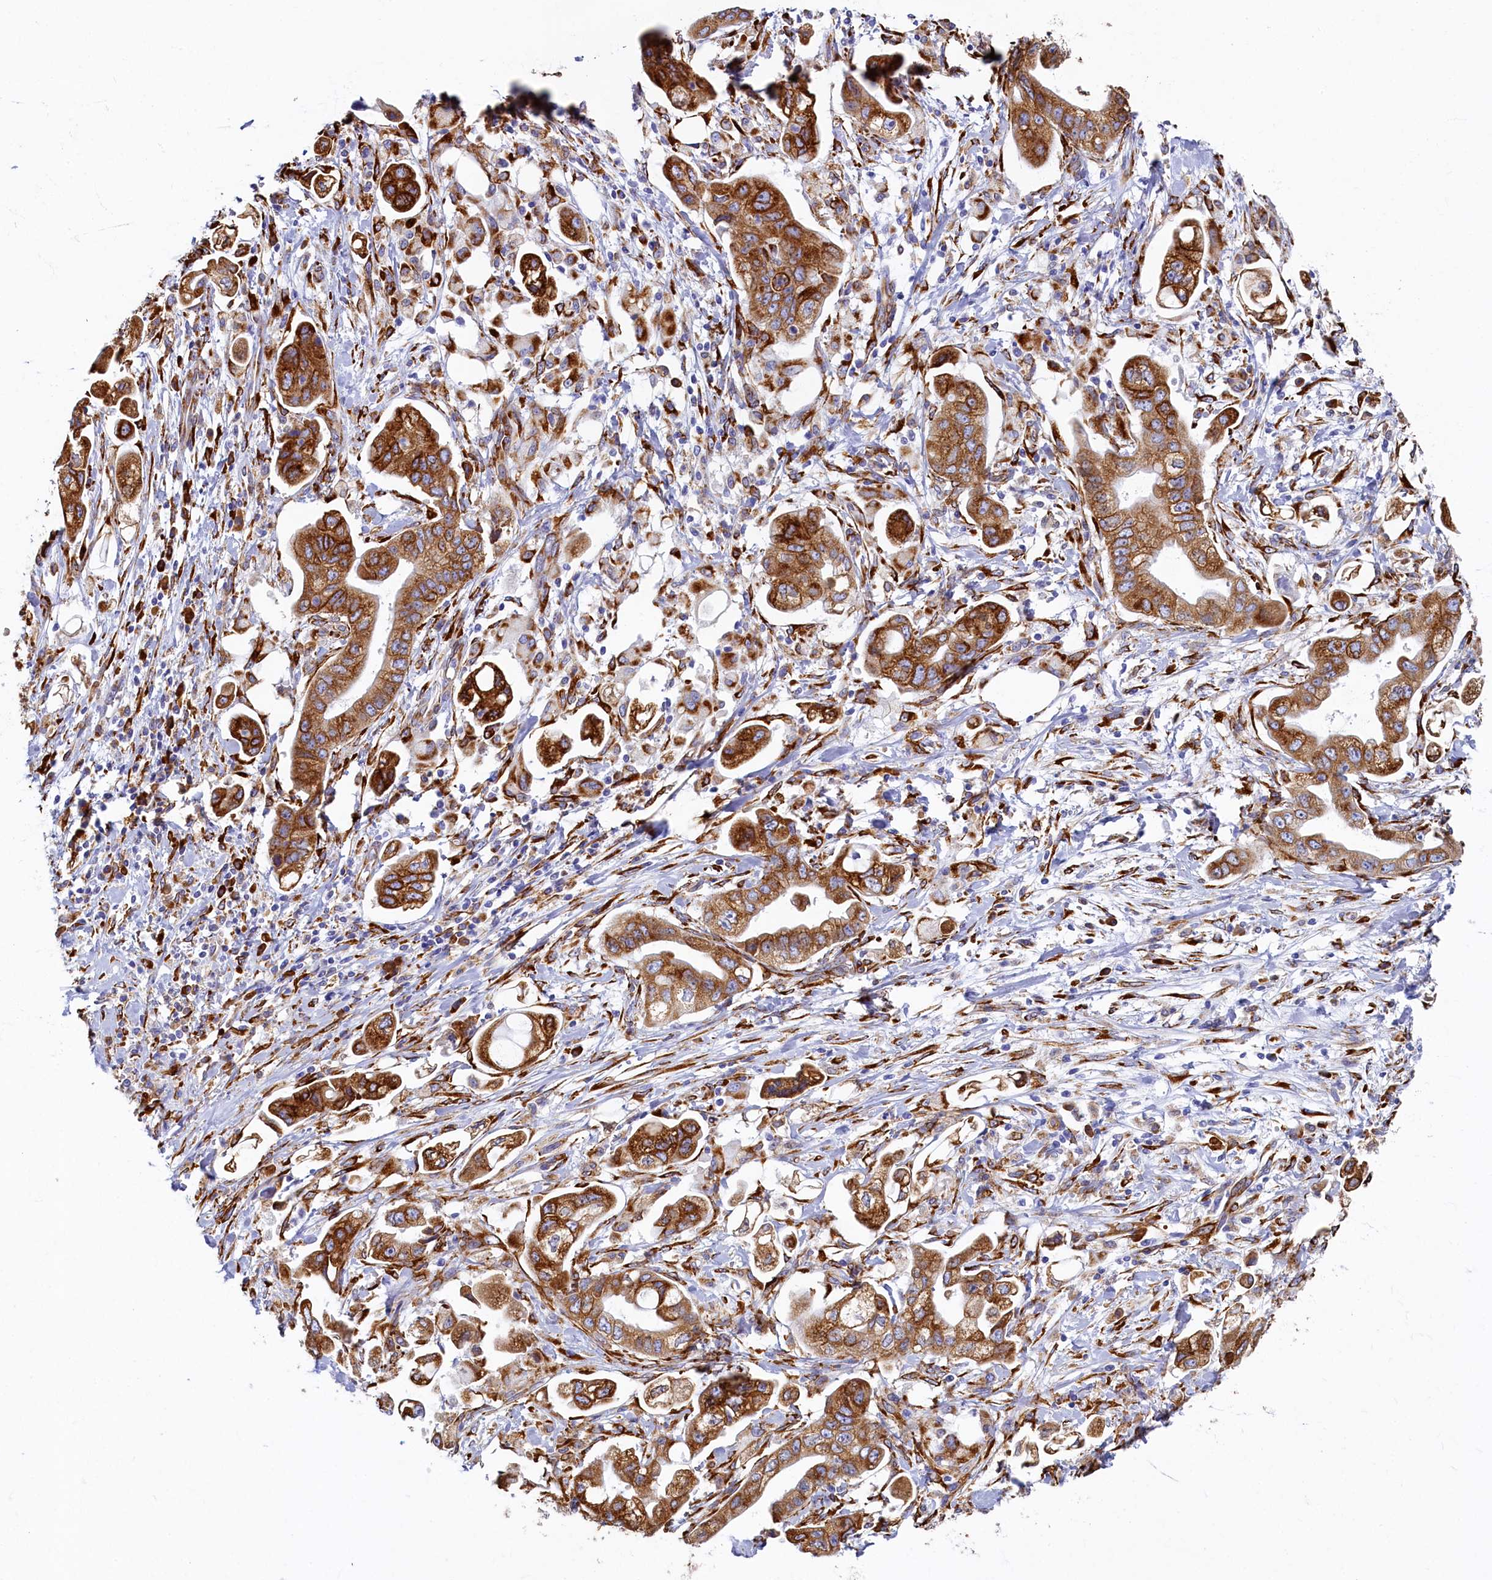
{"staining": {"intensity": "strong", "quantity": ">75%", "location": "cytoplasmic/membranous"}, "tissue": "stomach cancer", "cell_type": "Tumor cells", "image_type": "cancer", "snomed": [{"axis": "morphology", "description": "Adenocarcinoma, NOS"}, {"axis": "topography", "description": "Stomach"}], "caption": "Immunohistochemical staining of human stomach cancer (adenocarcinoma) demonstrates high levels of strong cytoplasmic/membranous protein staining in approximately >75% of tumor cells.", "gene": "TMEM18", "patient": {"sex": "male", "age": 62}}